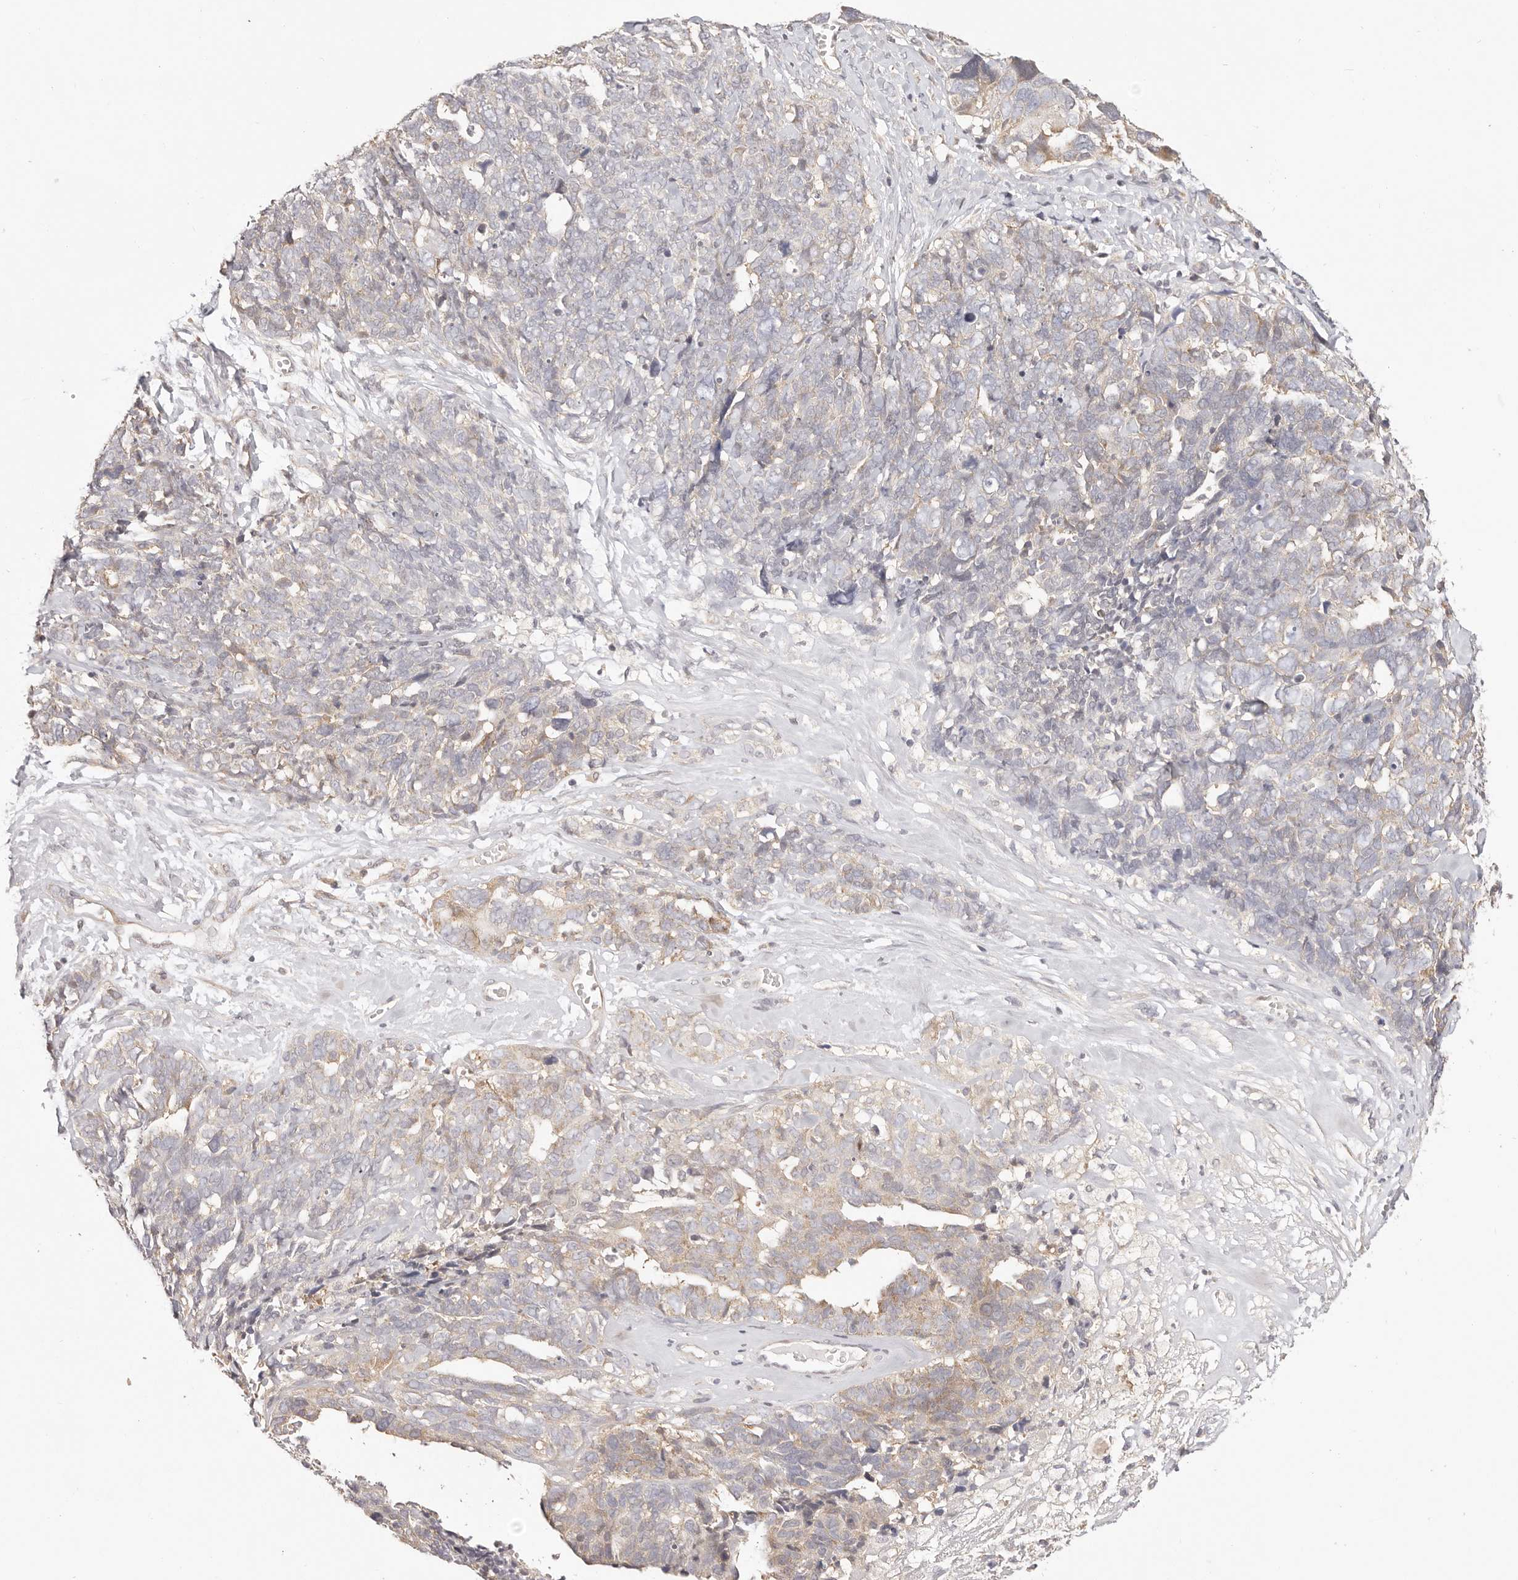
{"staining": {"intensity": "weak", "quantity": "<25%", "location": "cytoplasmic/membranous"}, "tissue": "ovarian cancer", "cell_type": "Tumor cells", "image_type": "cancer", "snomed": [{"axis": "morphology", "description": "Cystadenocarcinoma, serous, NOS"}, {"axis": "topography", "description": "Ovary"}], "caption": "IHC histopathology image of neoplastic tissue: ovarian cancer (serous cystadenocarcinoma) stained with DAB demonstrates no significant protein staining in tumor cells.", "gene": "KCMF1", "patient": {"sex": "female", "age": 79}}